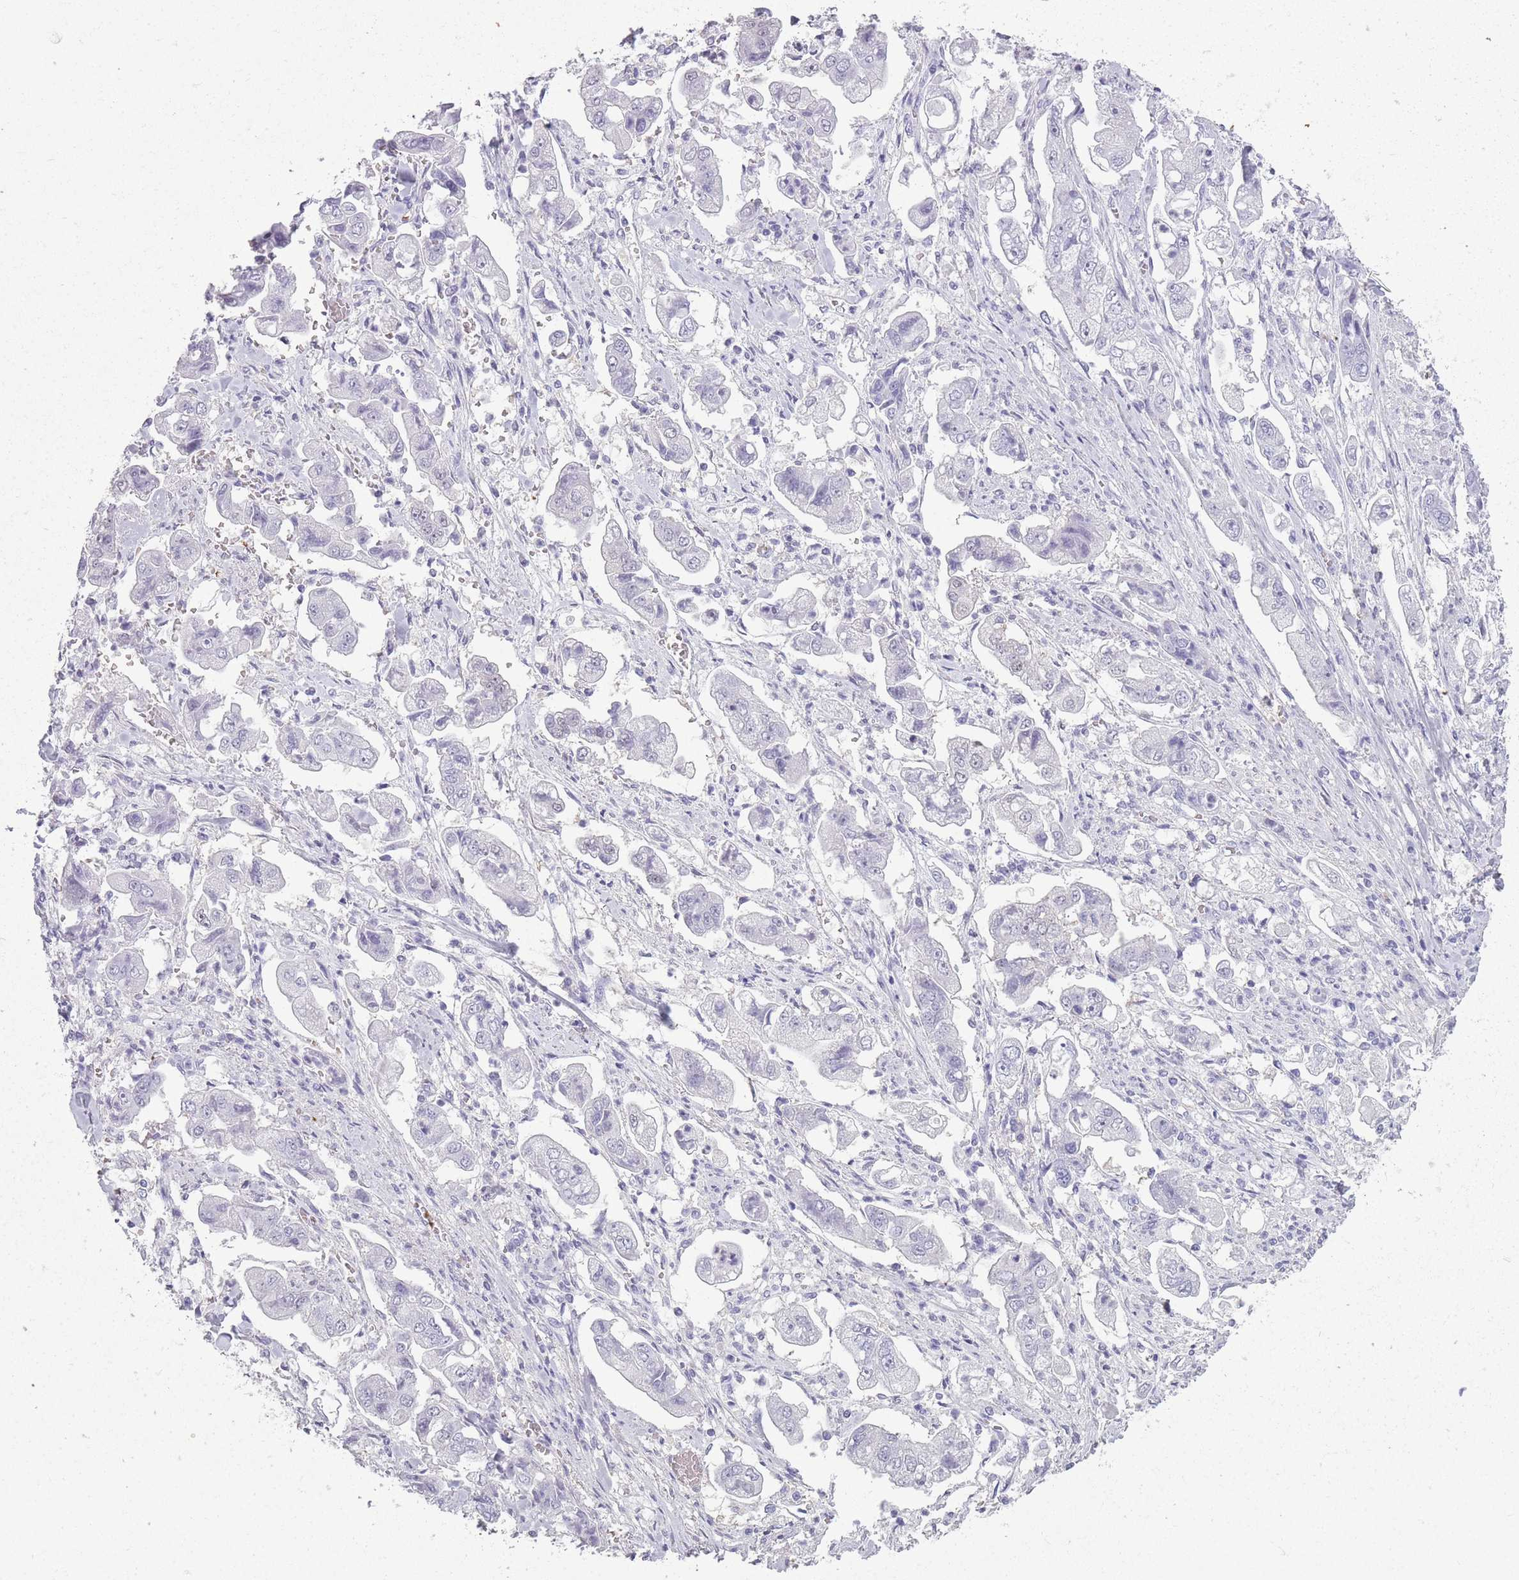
{"staining": {"intensity": "negative", "quantity": "none", "location": "none"}, "tissue": "stomach cancer", "cell_type": "Tumor cells", "image_type": "cancer", "snomed": [{"axis": "morphology", "description": "Adenocarcinoma, NOS"}, {"axis": "topography", "description": "Stomach"}], "caption": "DAB (3,3'-diaminobenzidine) immunohistochemical staining of stomach adenocarcinoma shows no significant staining in tumor cells.", "gene": "OR7C1", "patient": {"sex": "male", "age": 62}}